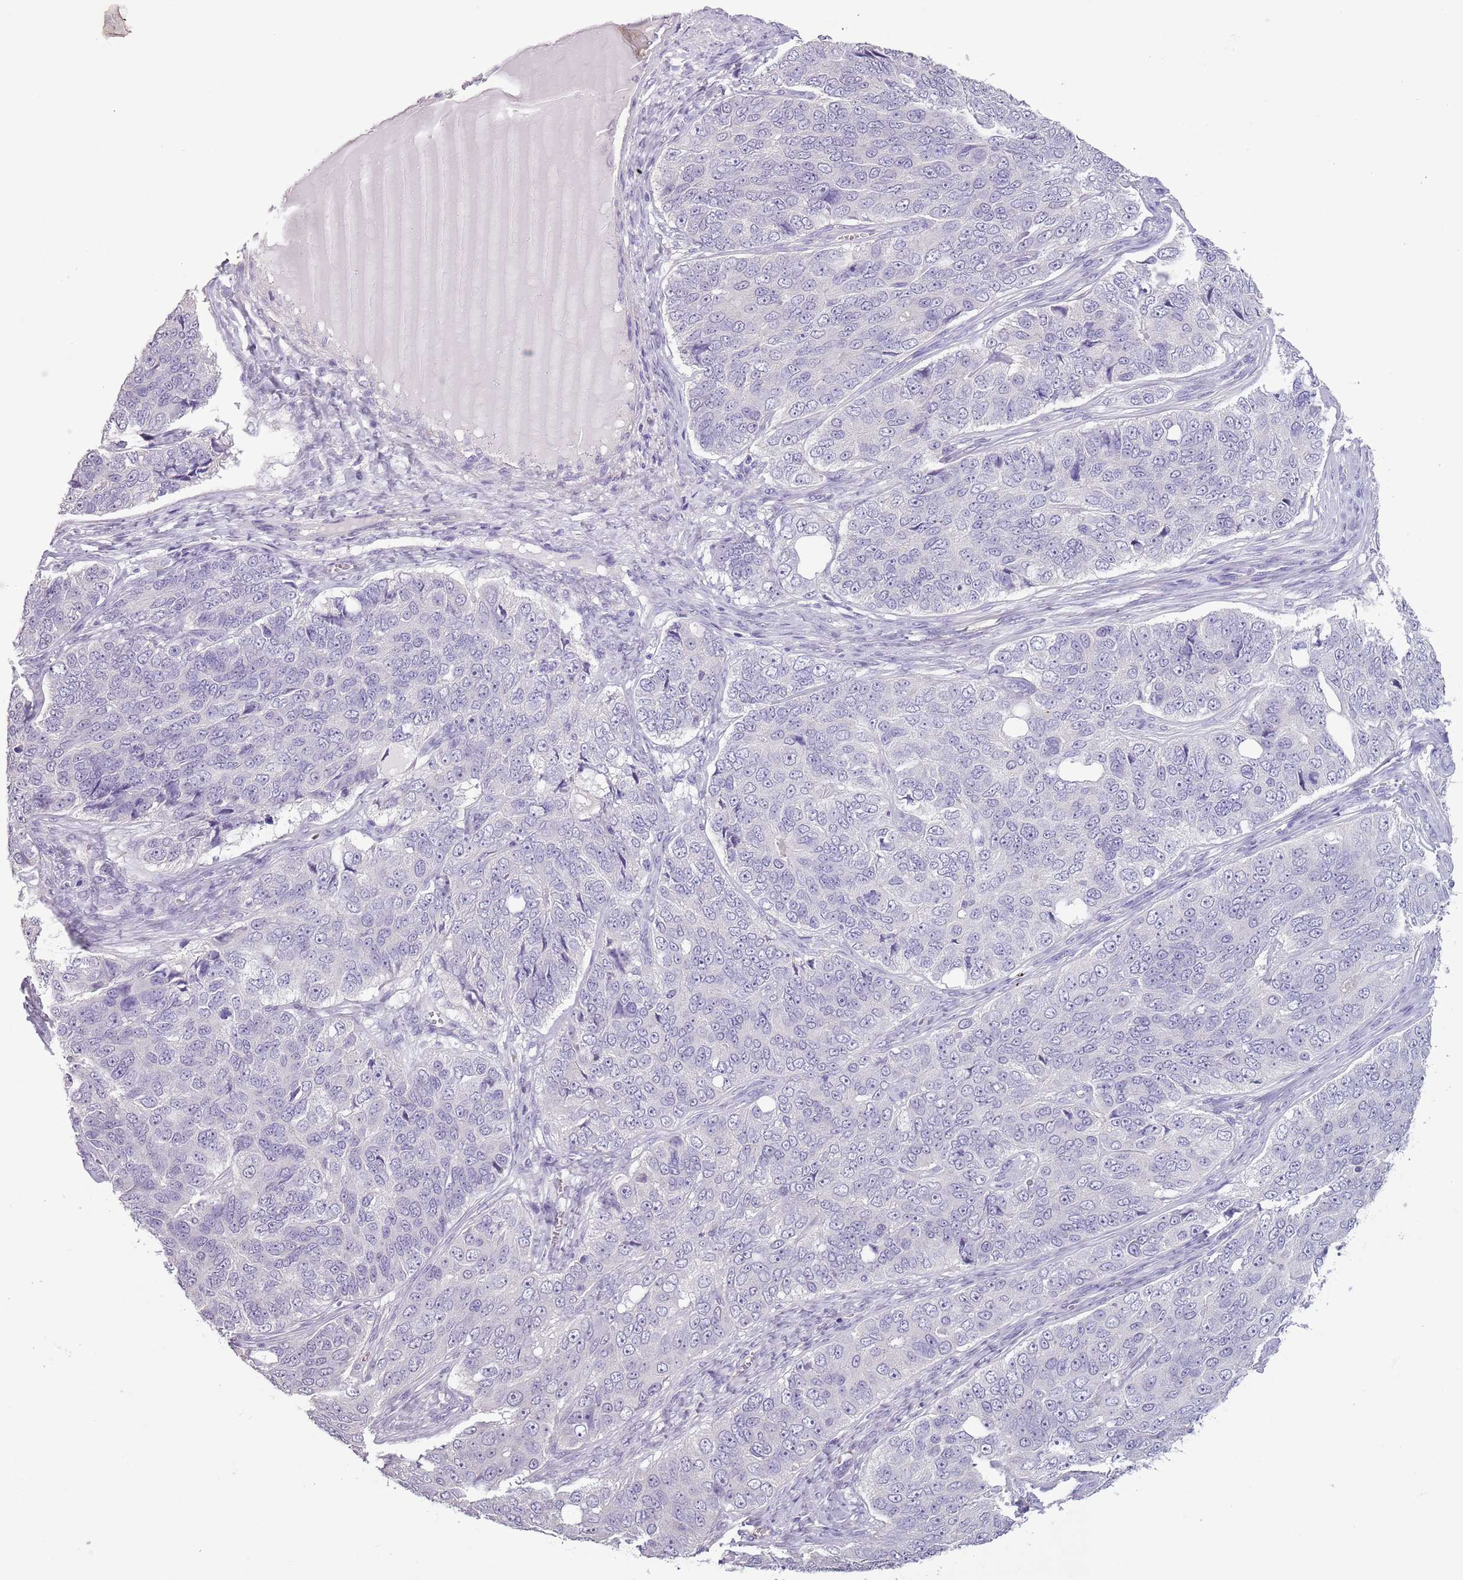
{"staining": {"intensity": "negative", "quantity": "none", "location": "none"}, "tissue": "ovarian cancer", "cell_type": "Tumor cells", "image_type": "cancer", "snomed": [{"axis": "morphology", "description": "Carcinoma, endometroid"}, {"axis": "topography", "description": "Ovary"}], "caption": "This is a image of immunohistochemistry (IHC) staining of ovarian cancer, which shows no staining in tumor cells. (DAB (3,3'-diaminobenzidine) IHC with hematoxylin counter stain).", "gene": "CELF6", "patient": {"sex": "female", "age": 51}}